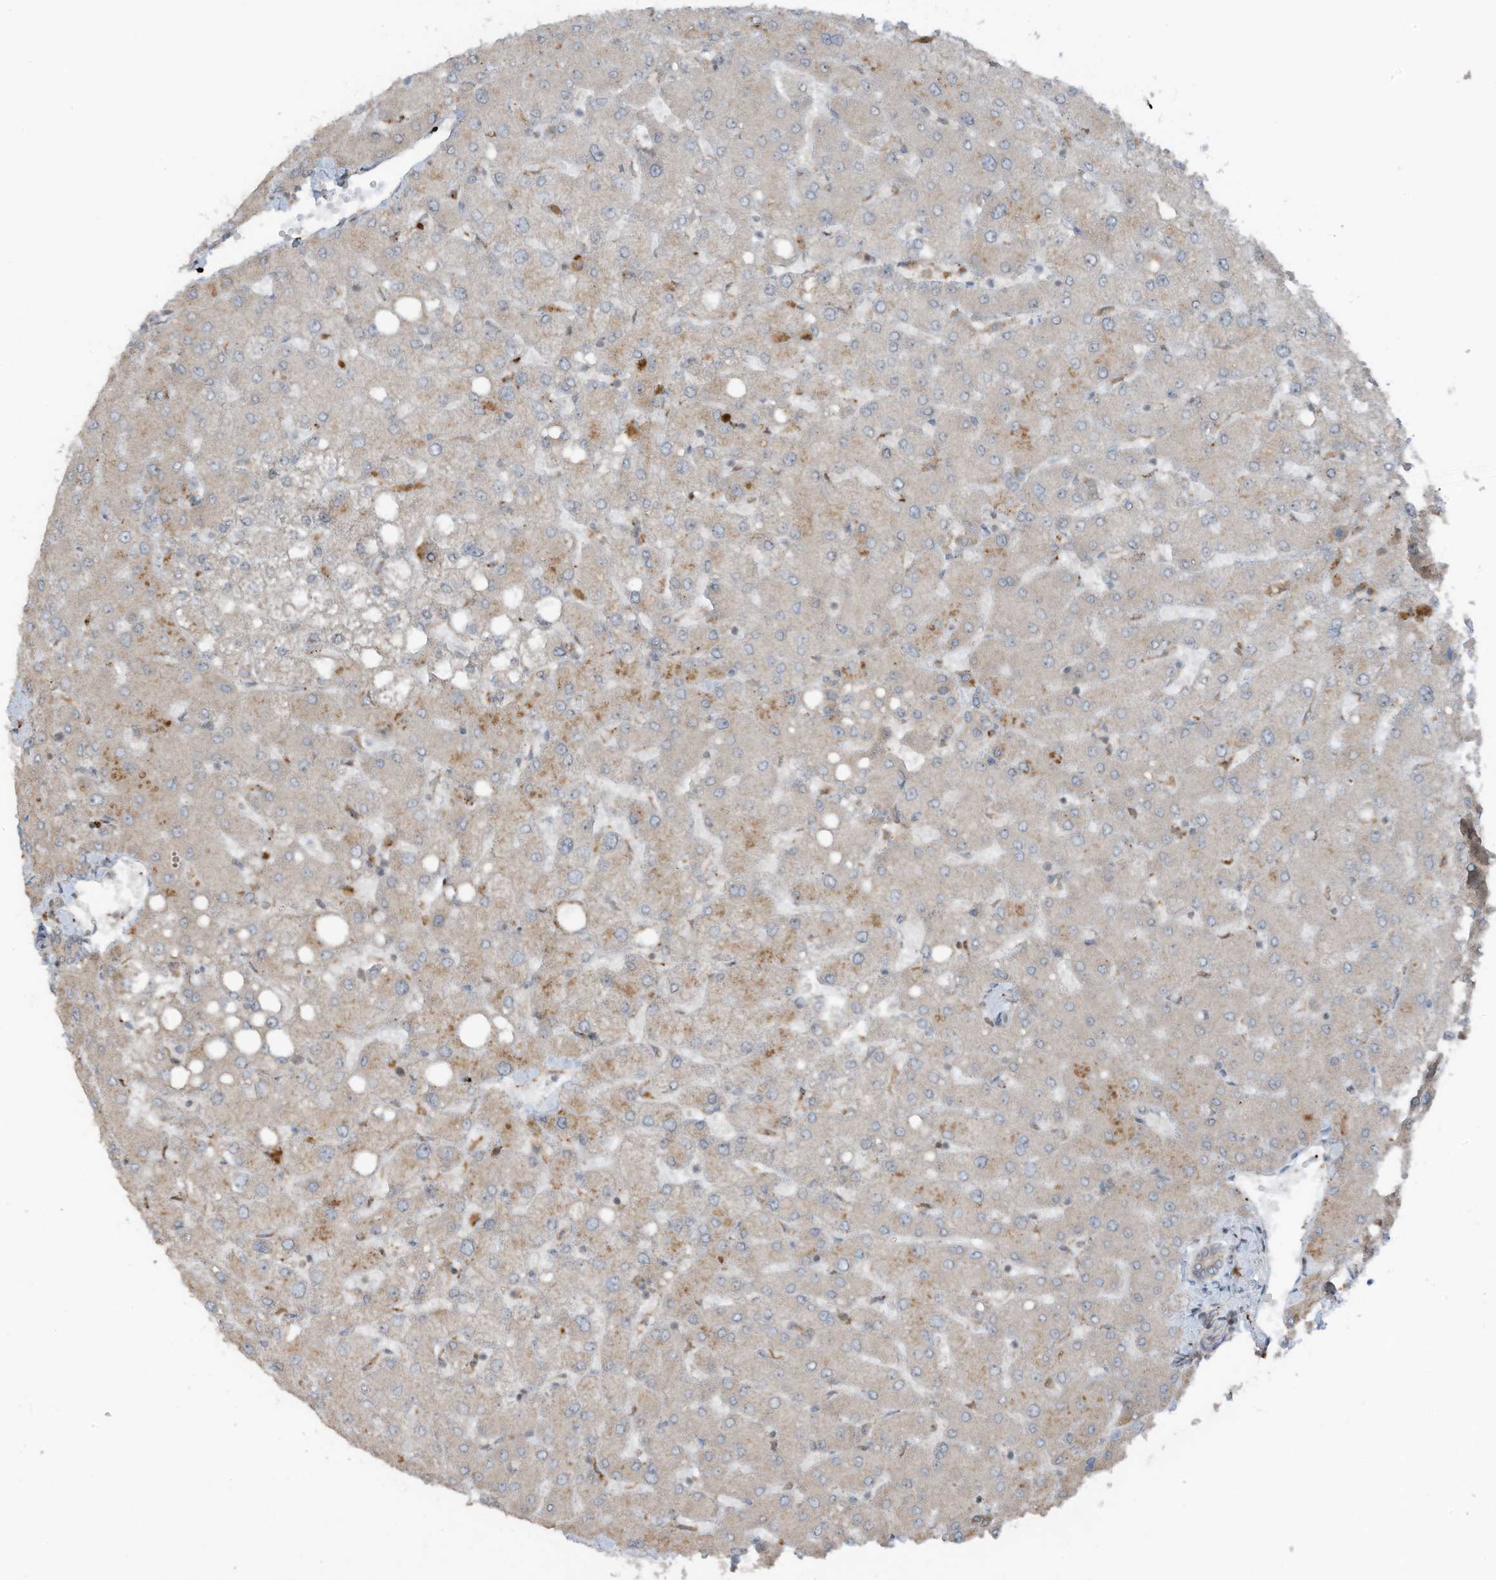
{"staining": {"intensity": "weak", "quantity": "<25%", "location": "cytoplasmic/membranous"}, "tissue": "liver", "cell_type": "Cholangiocytes", "image_type": "normal", "snomed": [{"axis": "morphology", "description": "Normal tissue, NOS"}, {"axis": "topography", "description": "Liver"}], "caption": "A high-resolution image shows immunohistochemistry staining of normal liver, which reveals no significant expression in cholangiocytes.", "gene": "TXNDC9", "patient": {"sex": "female", "age": 54}}